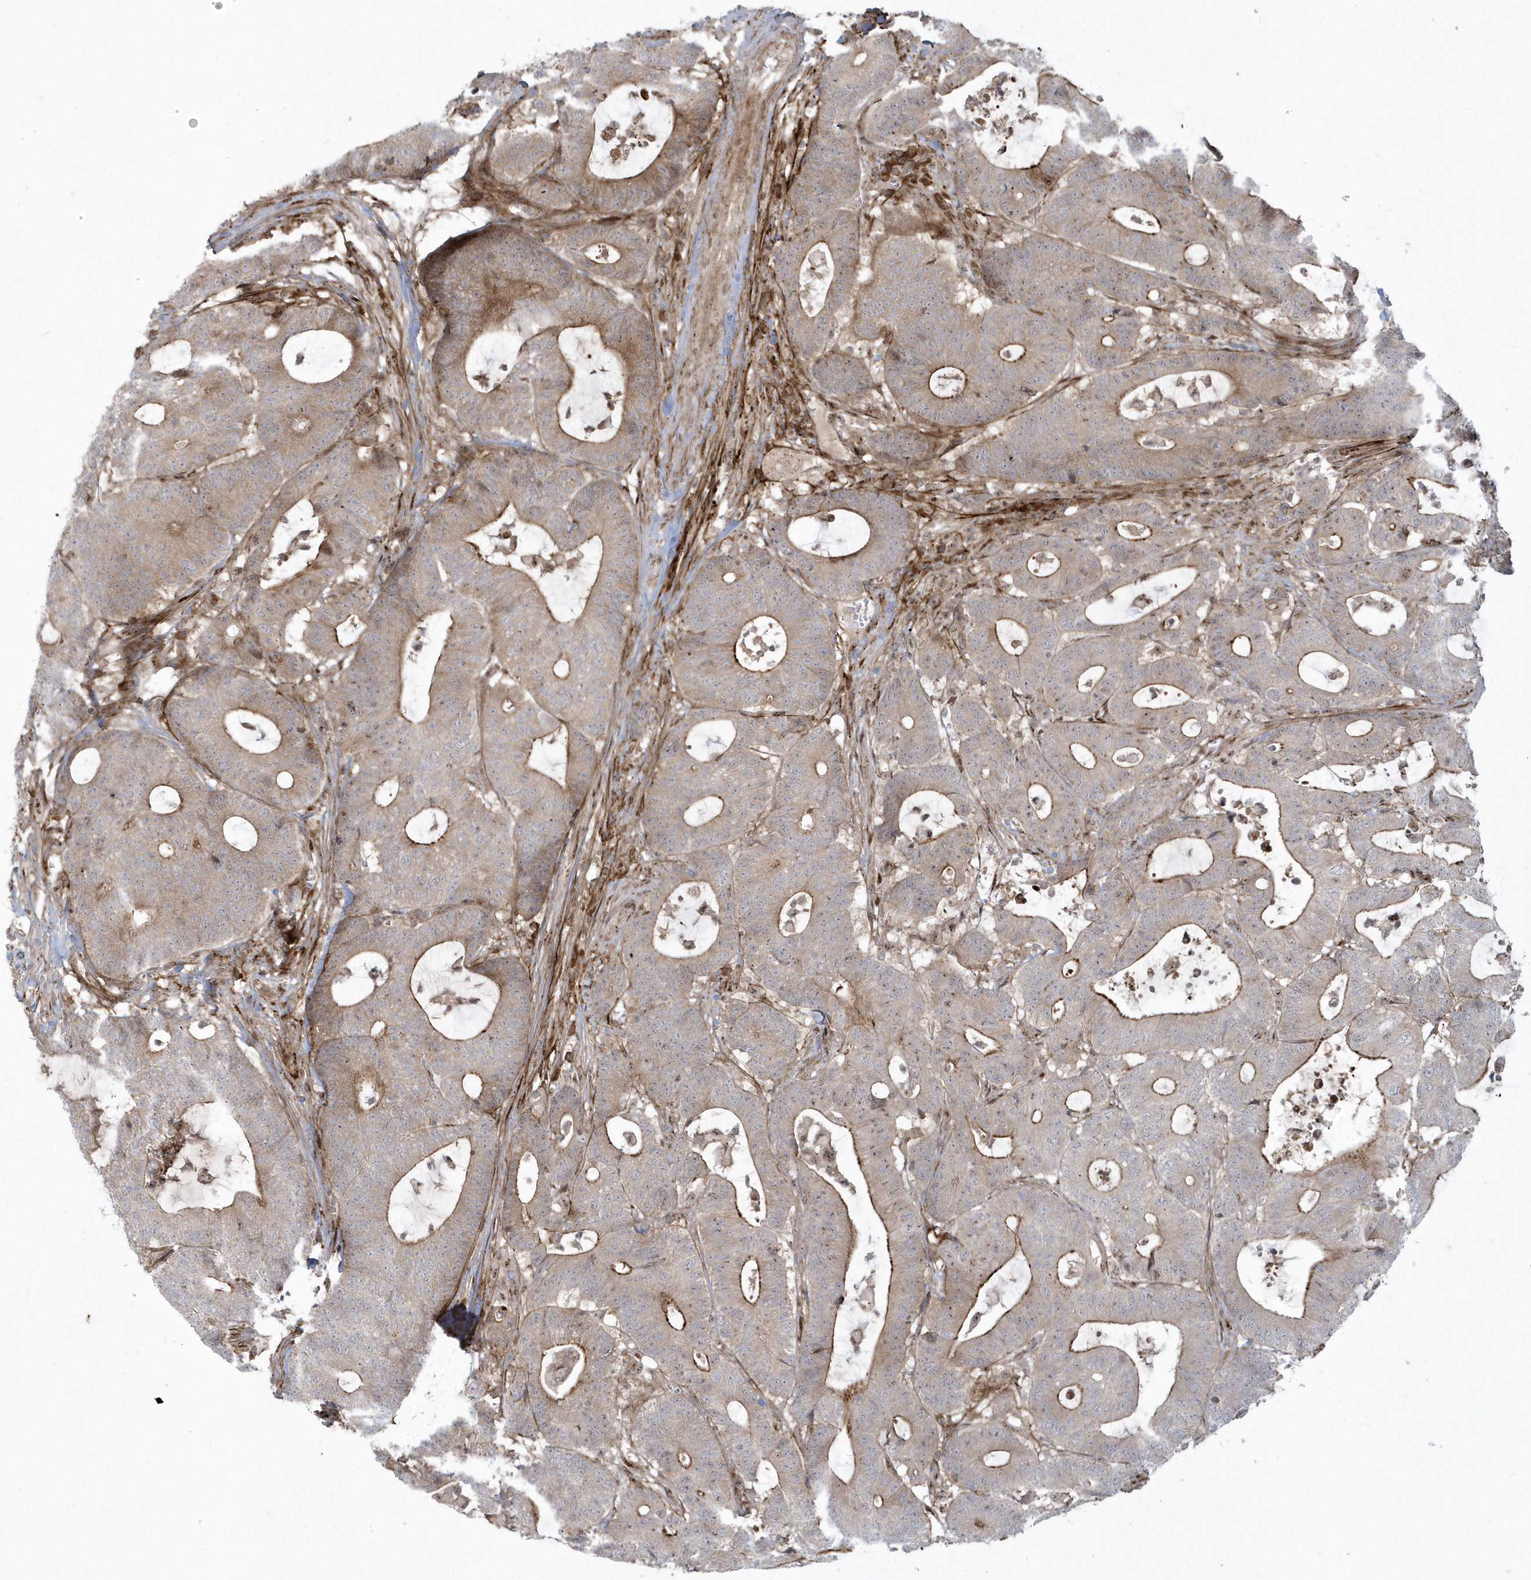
{"staining": {"intensity": "moderate", "quantity": "25%-75%", "location": "cytoplasmic/membranous"}, "tissue": "colorectal cancer", "cell_type": "Tumor cells", "image_type": "cancer", "snomed": [{"axis": "morphology", "description": "Adenocarcinoma, NOS"}, {"axis": "topography", "description": "Colon"}], "caption": "Human colorectal cancer (adenocarcinoma) stained with a protein marker shows moderate staining in tumor cells.", "gene": "MASP2", "patient": {"sex": "female", "age": 84}}